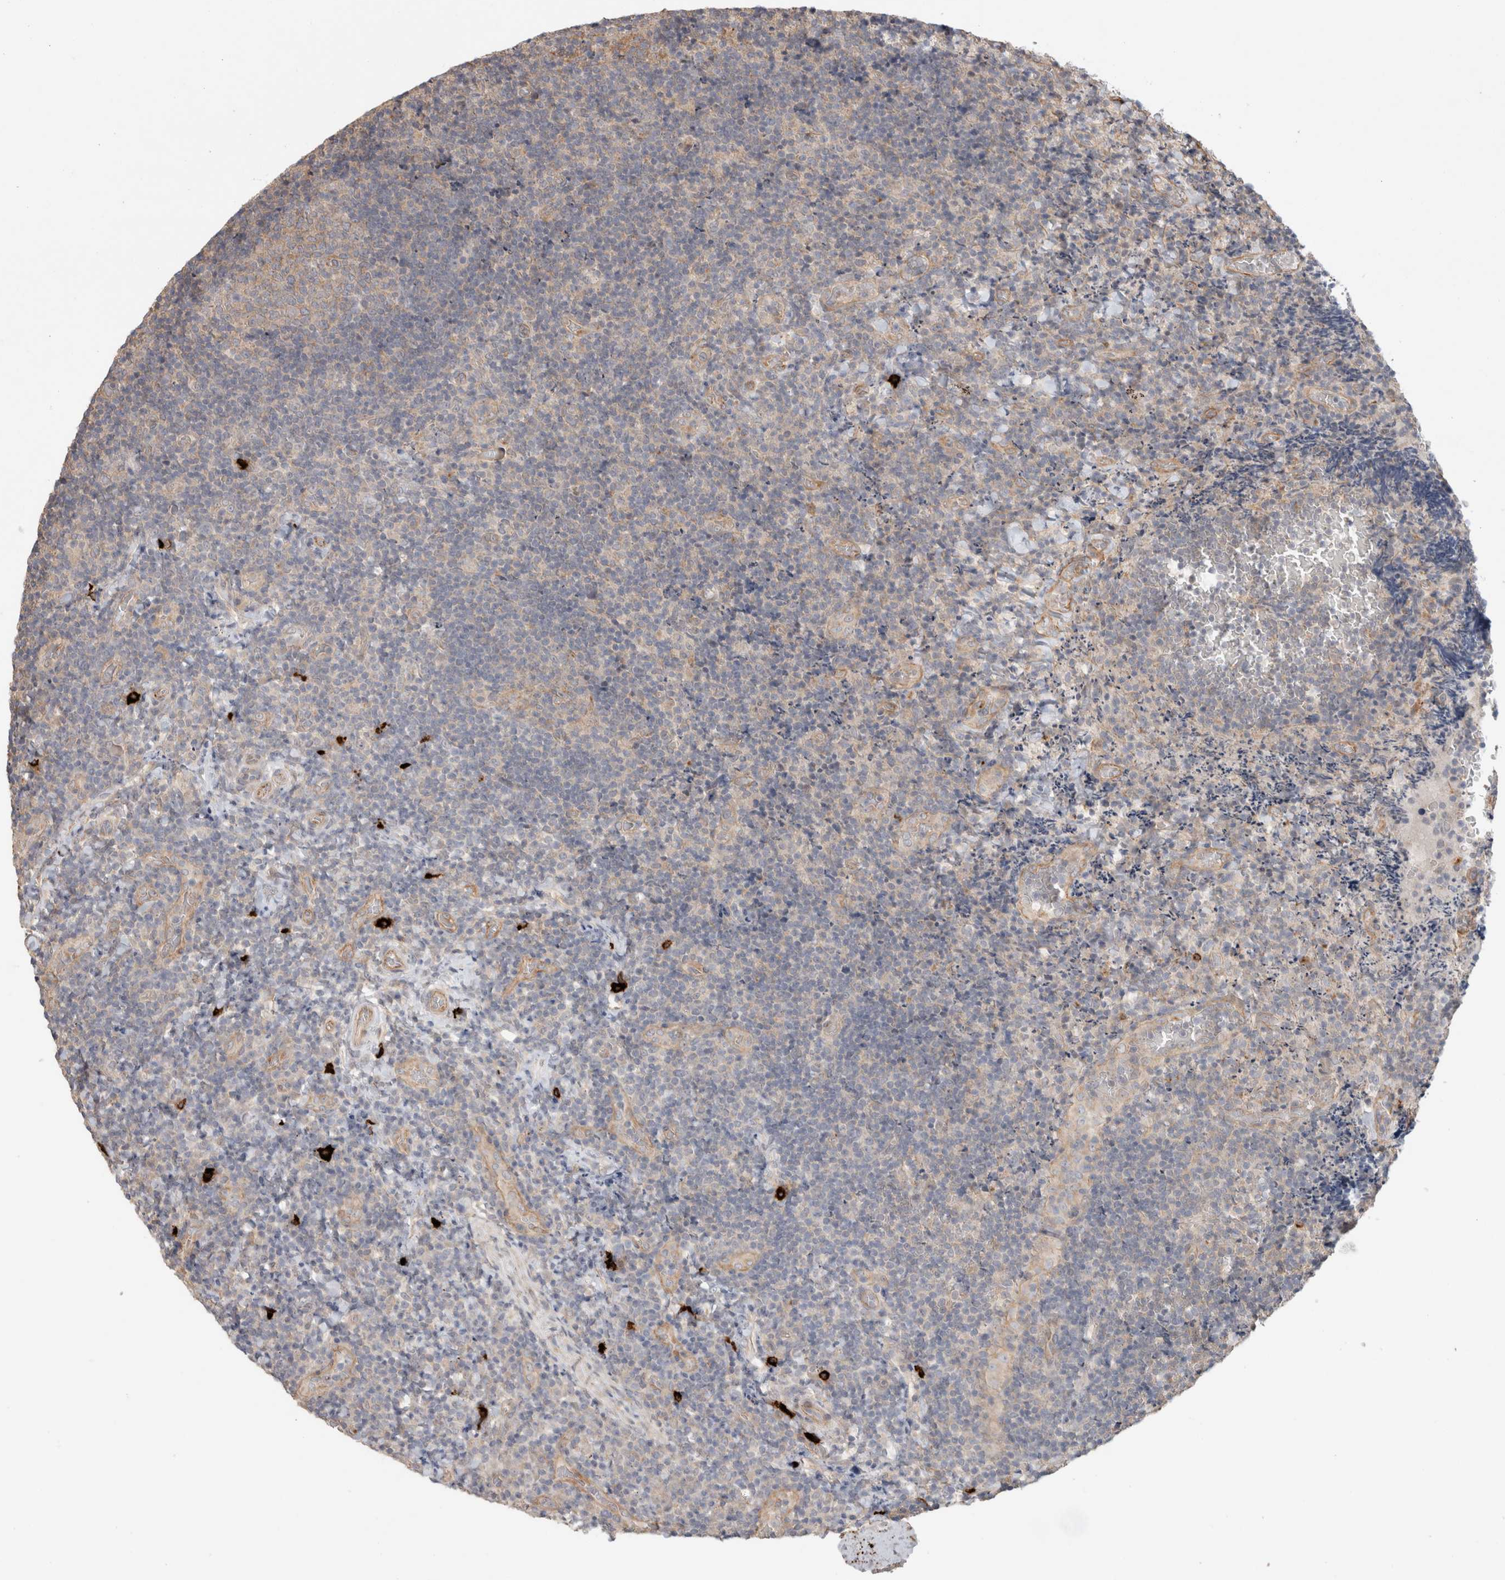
{"staining": {"intensity": "negative", "quantity": "none", "location": "none"}, "tissue": "lymphoma", "cell_type": "Tumor cells", "image_type": "cancer", "snomed": [{"axis": "morphology", "description": "Malignant lymphoma, non-Hodgkin's type, High grade"}, {"axis": "topography", "description": "Tonsil"}], "caption": "The image exhibits no staining of tumor cells in lymphoma.", "gene": "HSPG2", "patient": {"sex": "female", "age": 36}}